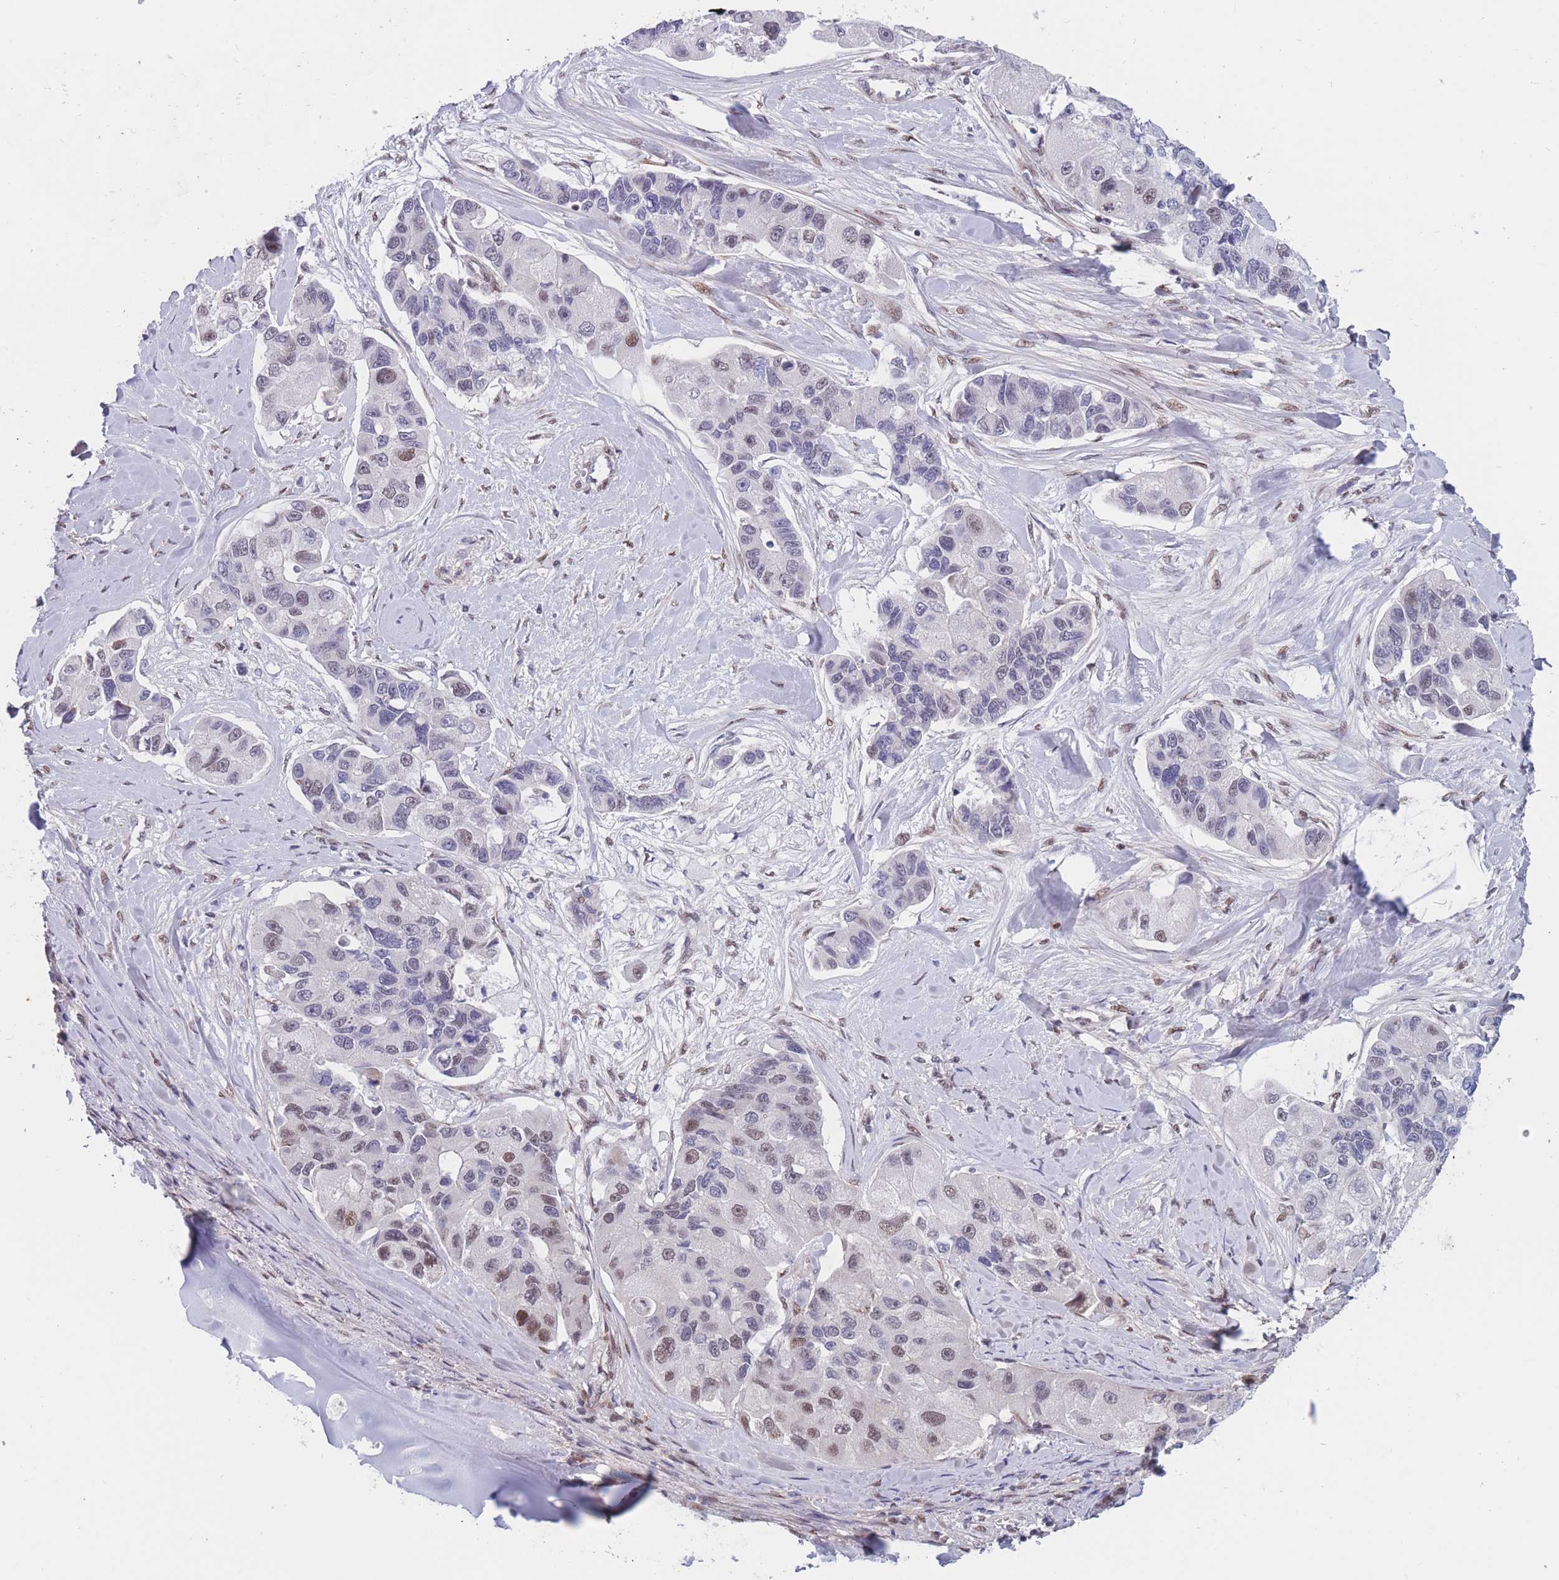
{"staining": {"intensity": "moderate", "quantity": "<25%", "location": "nuclear"}, "tissue": "lung cancer", "cell_type": "Tumor cells", "image_type": "cancer", "snomed": [{"axis": "morphology", "description": "Adenocarcinoma, NOS"}, {"axis": "topography", "description": "Lung"}], "caption": "Protein expression analysis of human lung adenocarcinoma reveals moderate nuclear staining in approximately <25% of tumor cells.", "gene": "BCL9L", "patient": {"sex": "female", "age": 54}}